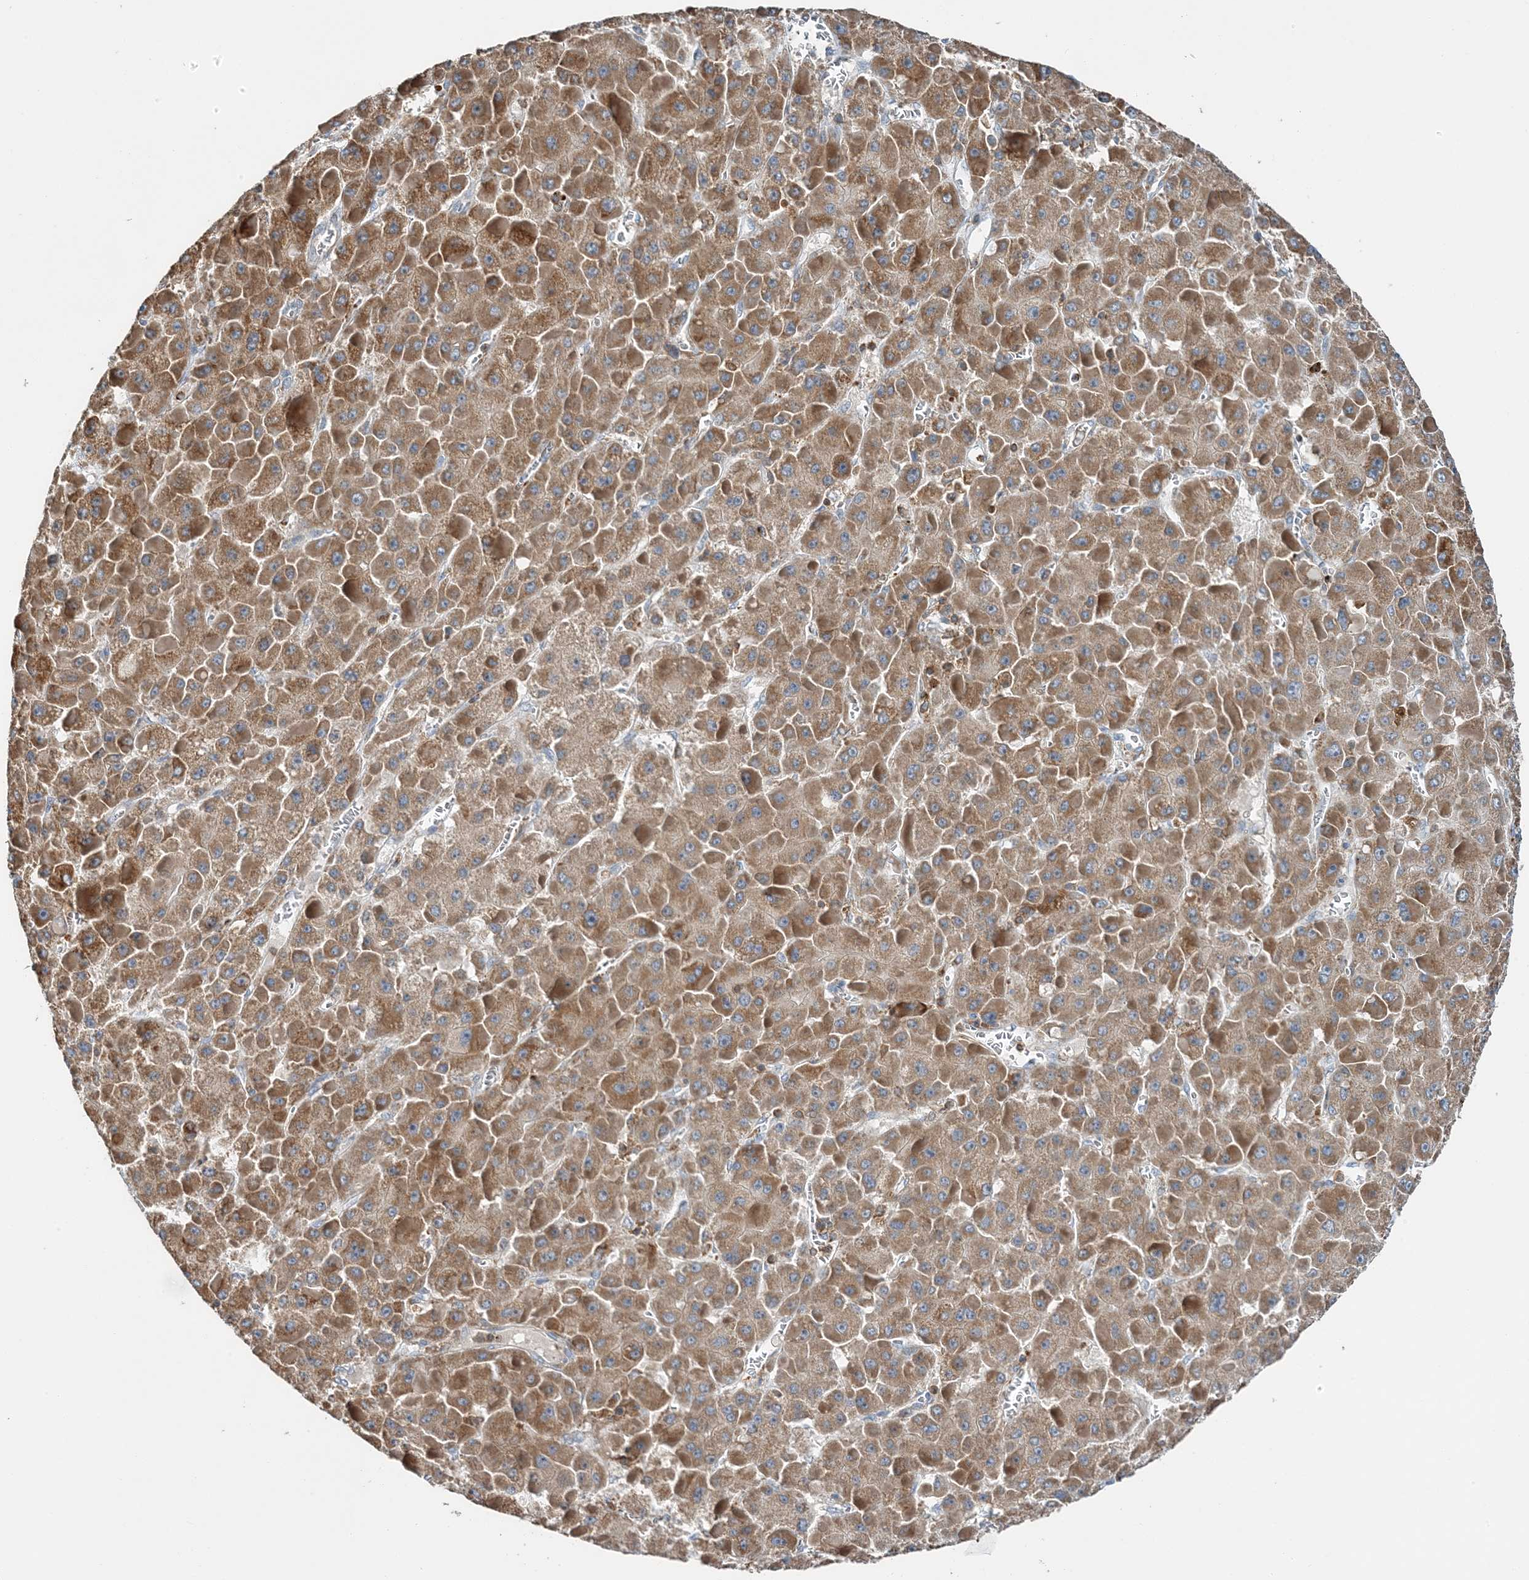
{"staining": {"intensity": "moderate", "quantity": ">75%", "location": "cytoplasmic/membranous"}, "tissue": "liver cancer", "cell_type": "Tumor cells", "image_type": "cancer", "snomed": [{"axis": "morphology", "description": "Carcinoma, Hepatocellular, NOS"}, {"axis": "topography", "description": "Liver"}], "caption": "Liver cancer (hepatocellular carcinoma) stained with DAB IHC displays medium levels of moderate cytoplasmic/membranous positivity in about >75% of tumor cells.", "gene": "TMLHE", "patient": {"sex": "female", "age": 73}}